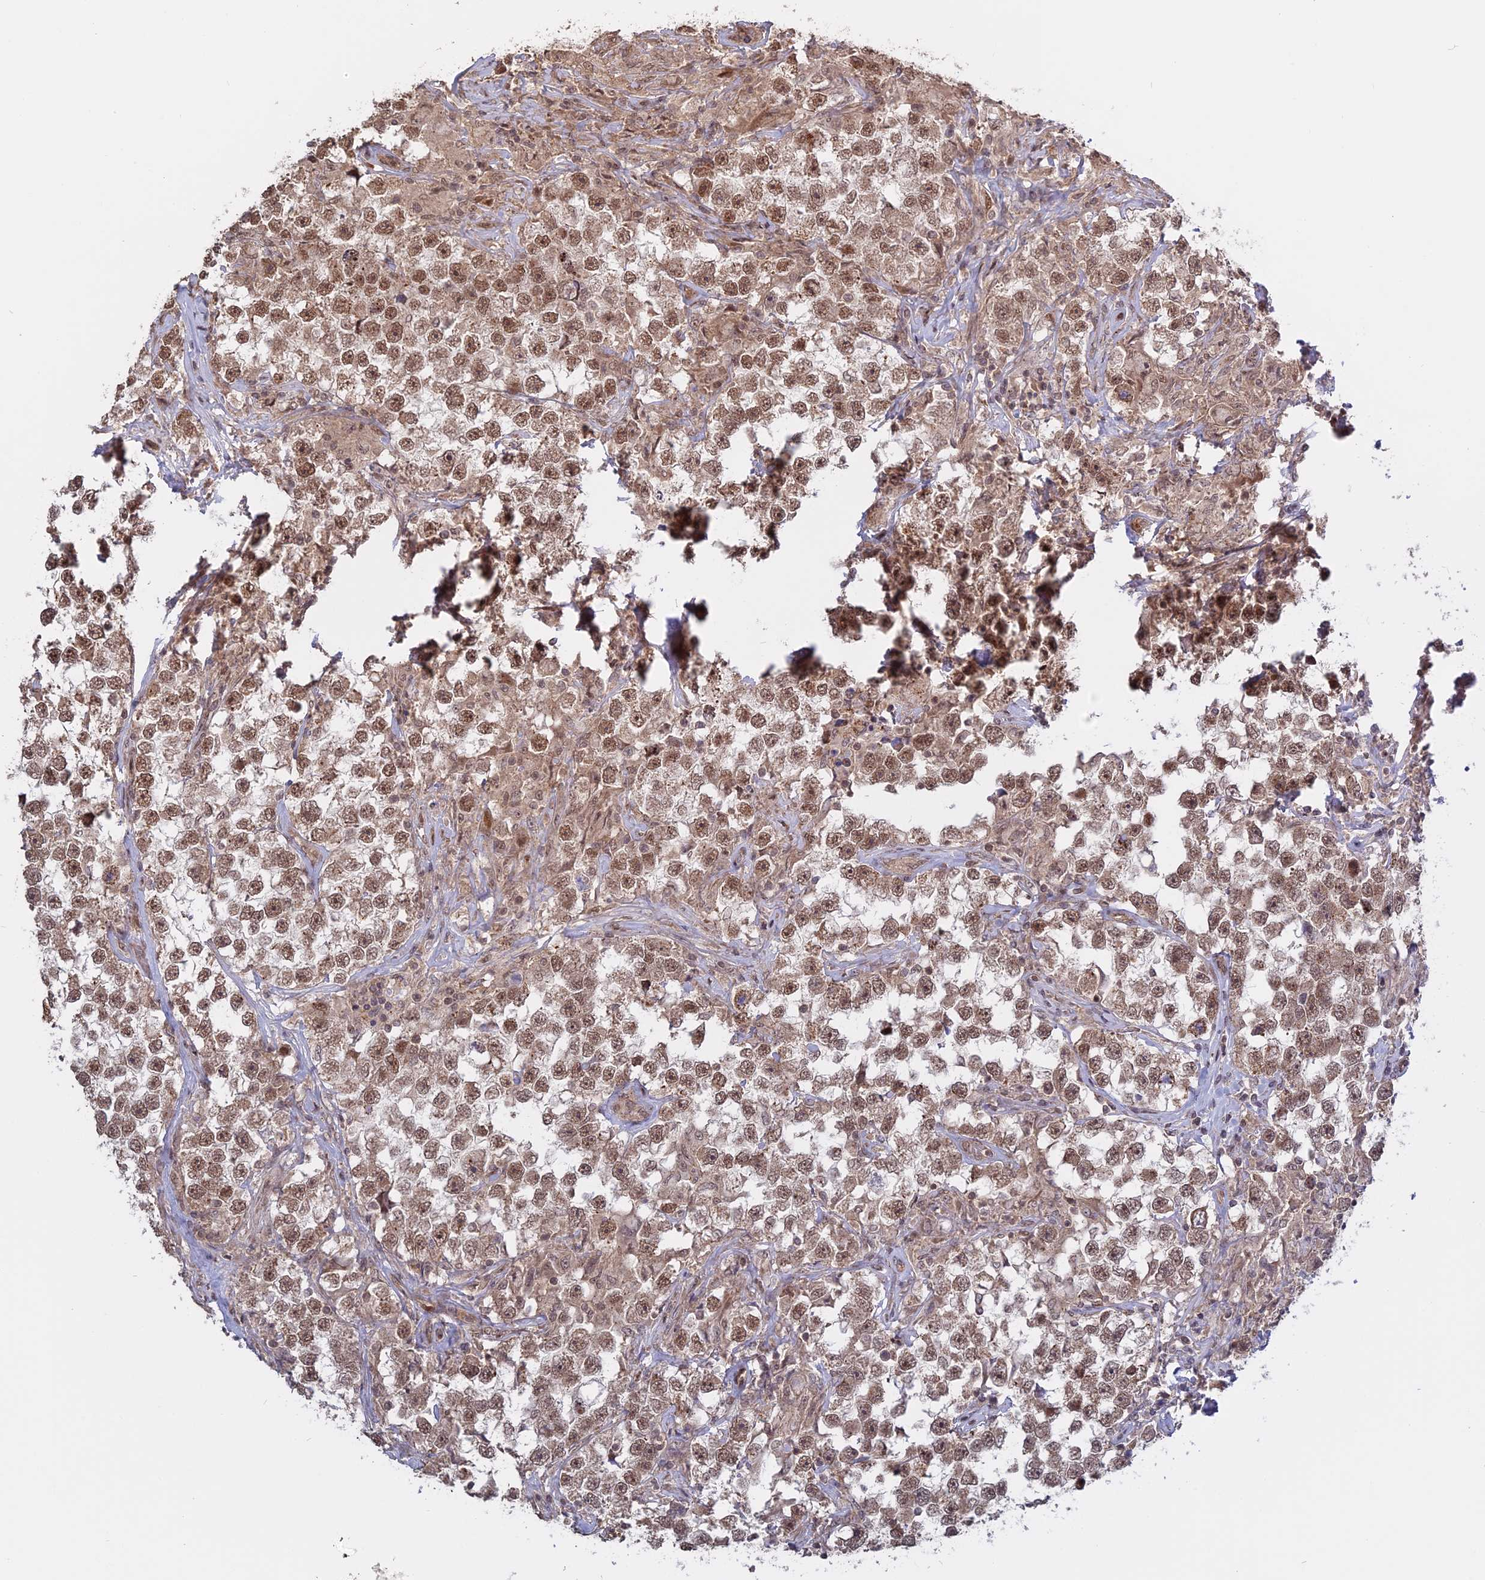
{"staining": {"intensity": "moderate", "quantity": ">75%", "location": "nuclear"}, "tissue": "testis cancer", "cell_type": "Tumor cells", "image_type": "cancer", "snomed": [{"axis": "morphology", "description": "Seminoma, NOS"}, {"axis": "topography", "description": "Testis"}], "caption": "A histopathology image of human testis cancer (seminoma) stained for a protein reveals moderate nuclear brown staining in tumor cells. Using DAB (3,3'-diaminobenzidine) (brown) and hematoxylin (blue) stains, captured at high magnification using brightfield microscopy.", "gene": "PKIG", "patient": {"sex": "male", "age": 46}}